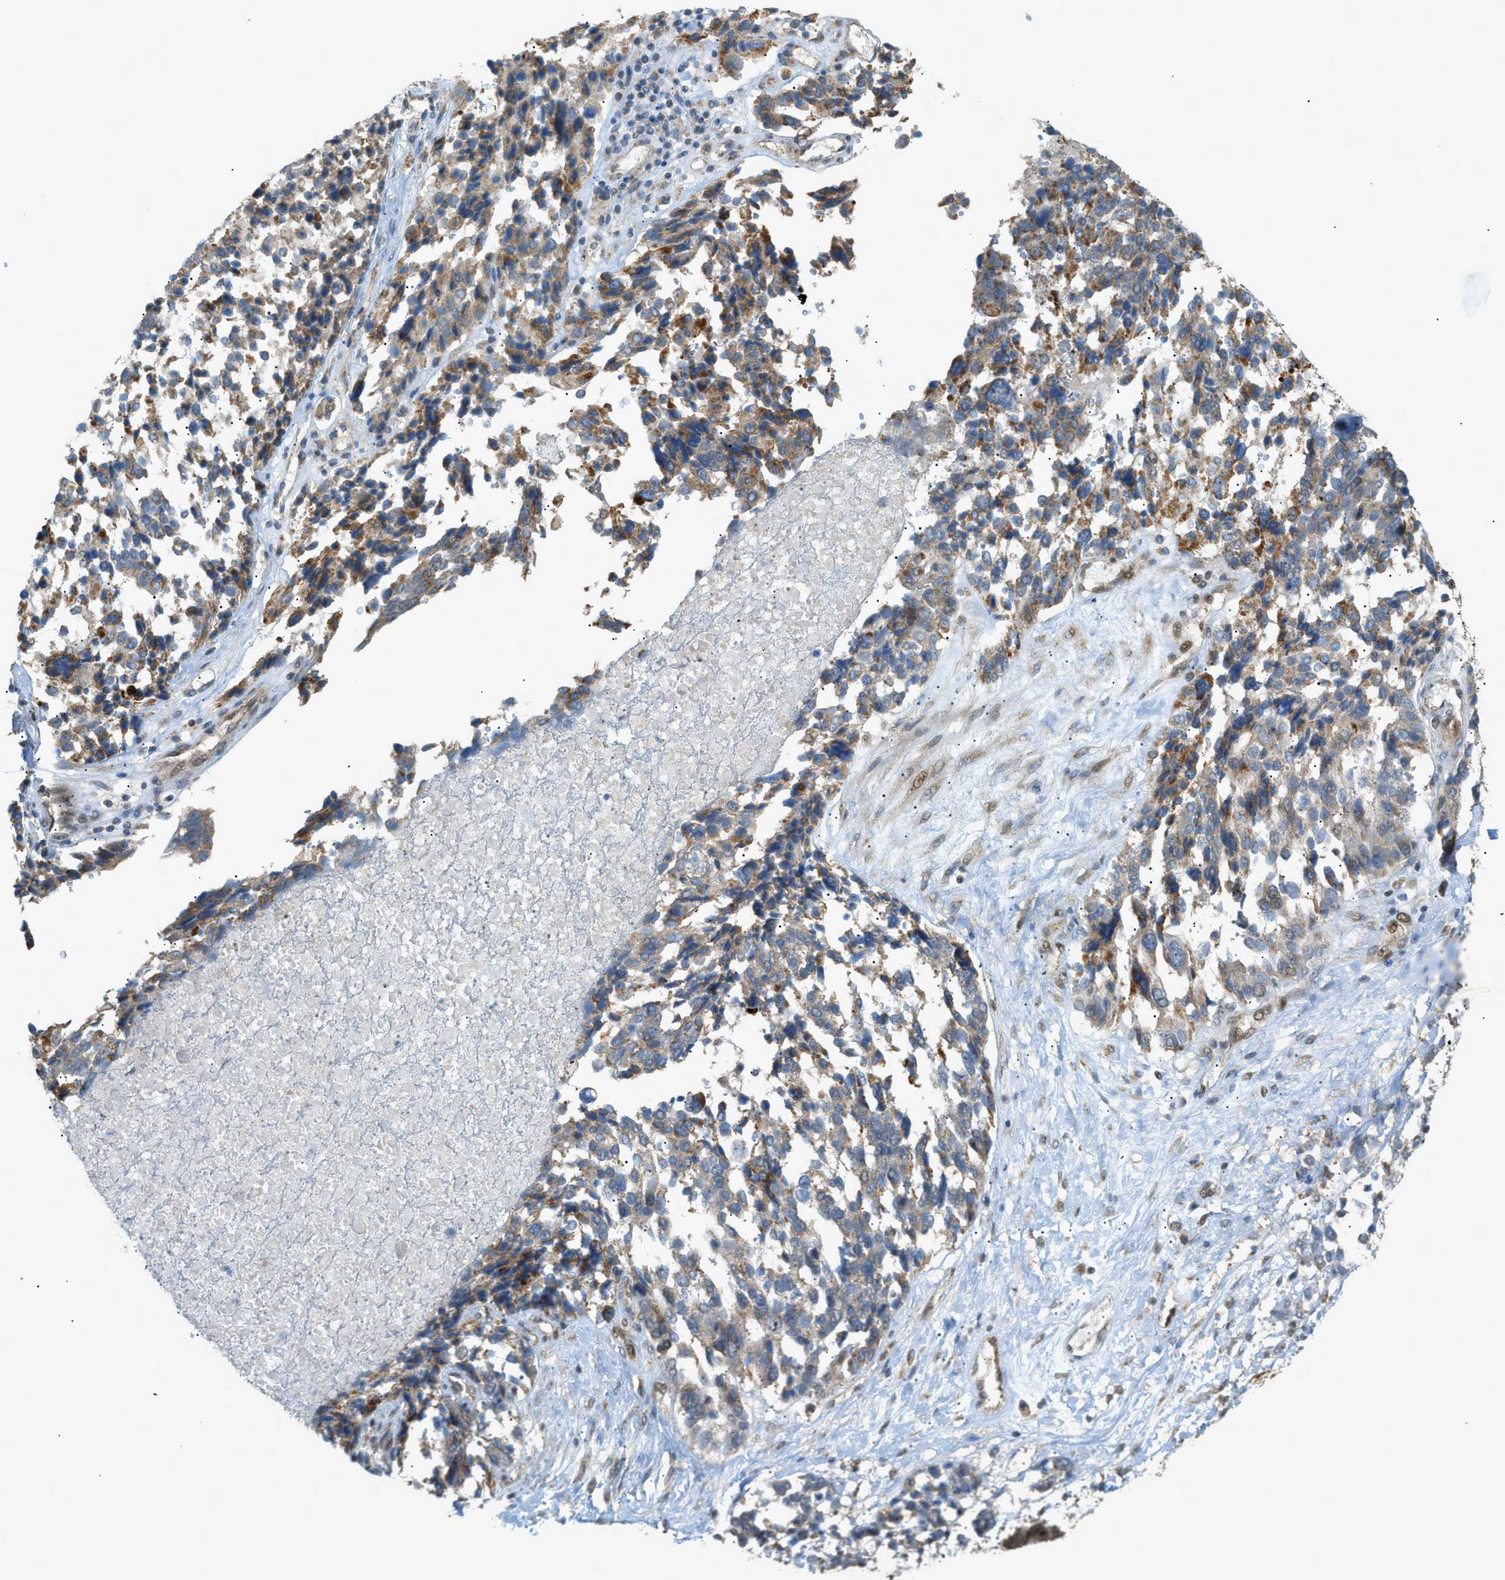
{"staining": {"intensity": "moderate", "quantity": ">75%", "location": "cytoplasmic/membranous"}, "tissue": "ovarian cancer", "cell_type": "Tumor cells", "image_type": "cancer", "snomed": [{"axis": "morphology", "description": "Cystadenocarcinoma, serous, NOS"}, {"axis": "topography", "description": "Ovary"}], "caption": "Ovarian serous cystadenocarcinoma stained with DAB (3,3'-diaminobenzidine) immunohistochemistry demonstrates medium levels of moderate cytoplasmic/membranous expression in about >75% of tumor cells.", "gene": "CCDC186", "patient": {"sex": "female", "age": 44}}